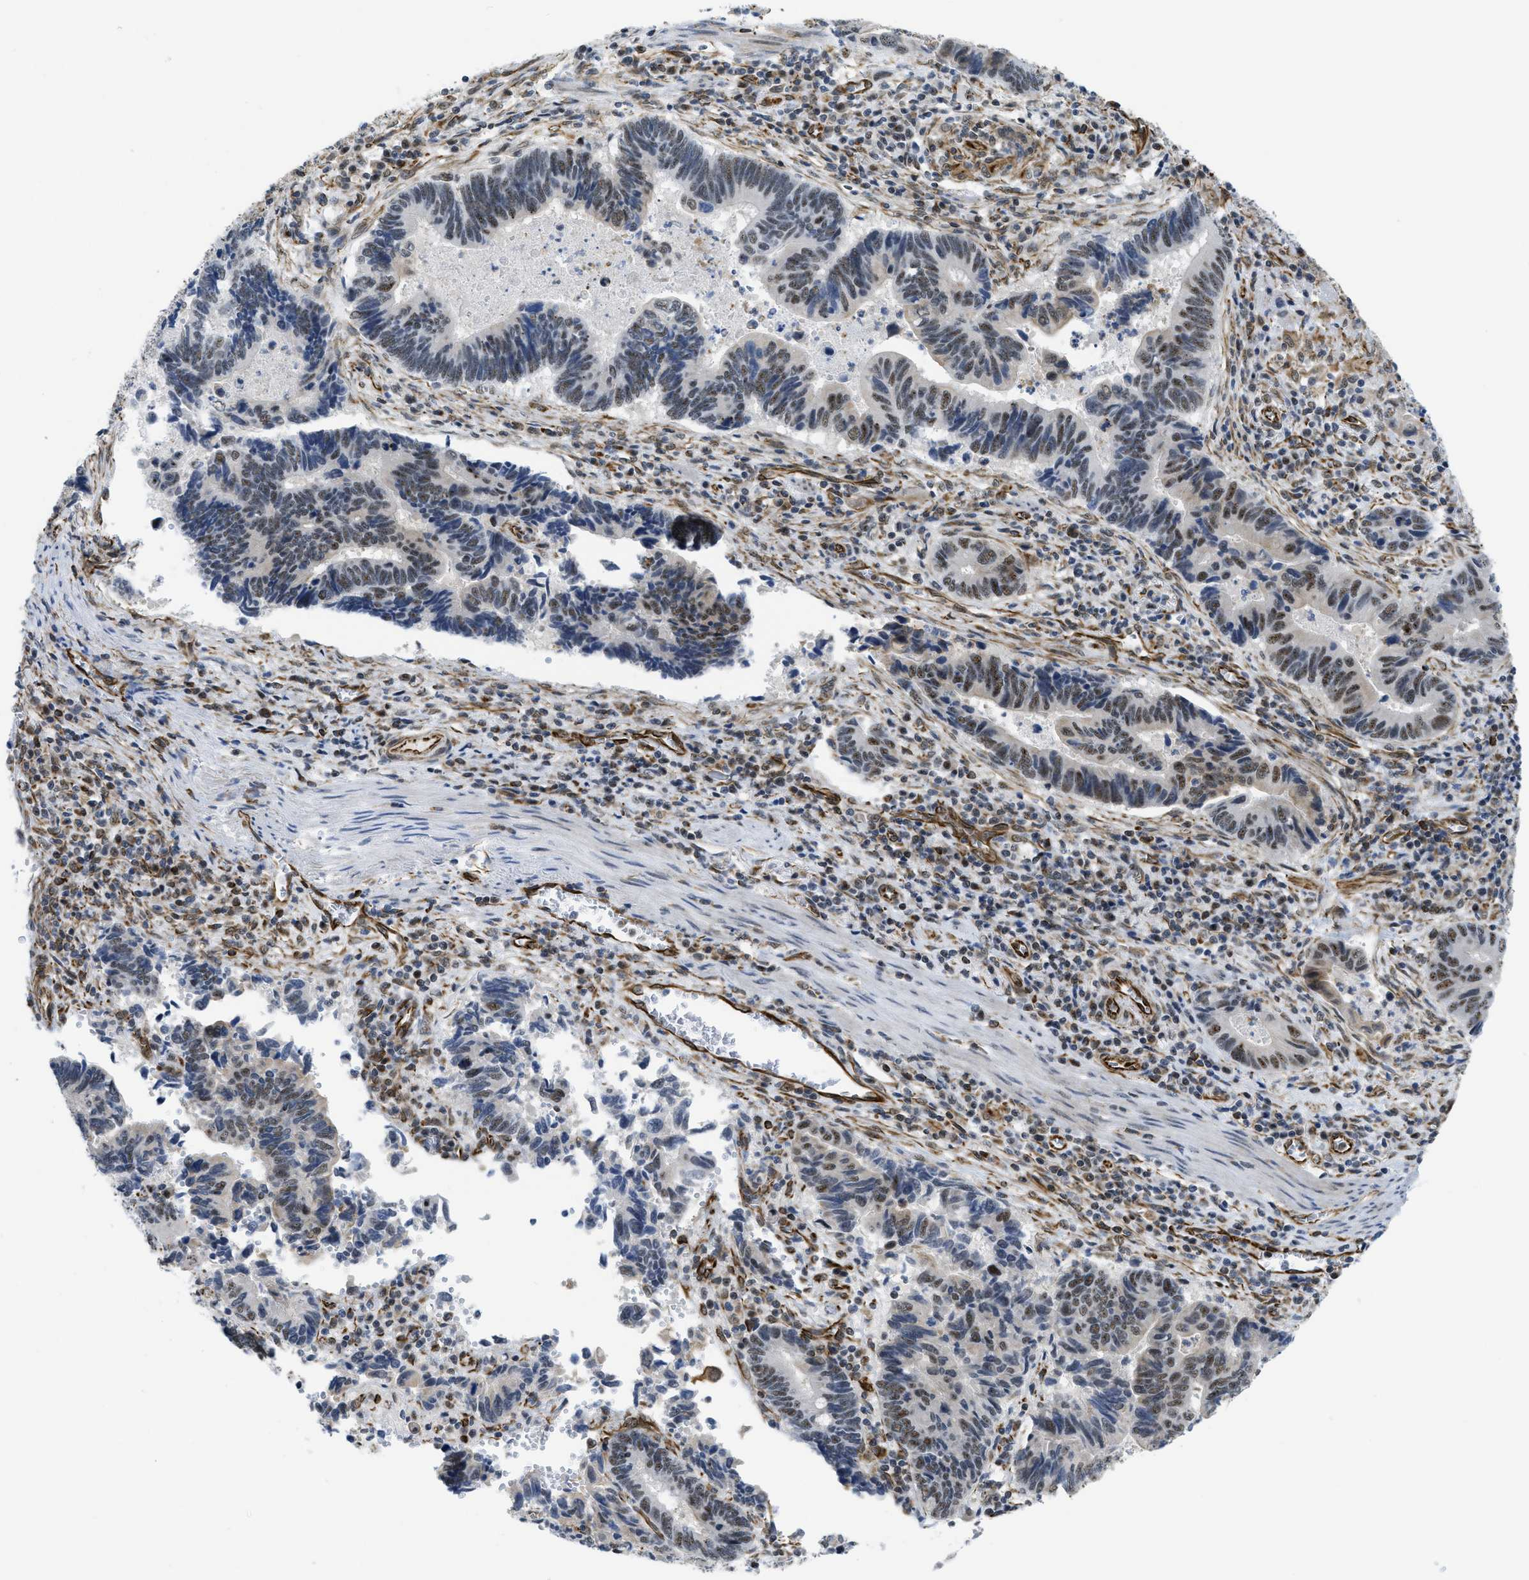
{"staining": {"intensity": "moderate", "quantity": "25%-75%", "location": "nuclear"}, "tissue": "pancreatic cancer", "cell_type": "Tumor cells", "image_type": "cancer", "snomed": [{"axis": "morphology", "description": "Adenocarcinoma, NOS"}, {"axis": "topography", "description": "Pancreas"}], "caption": "Moderate nuclear expression is seen in approximately 25%-75% of tumor cells in pancreatic cancer (adenocarcinoma).", "gene": "LRRC8B", "patient": {"sex": "female", "age": 70}}